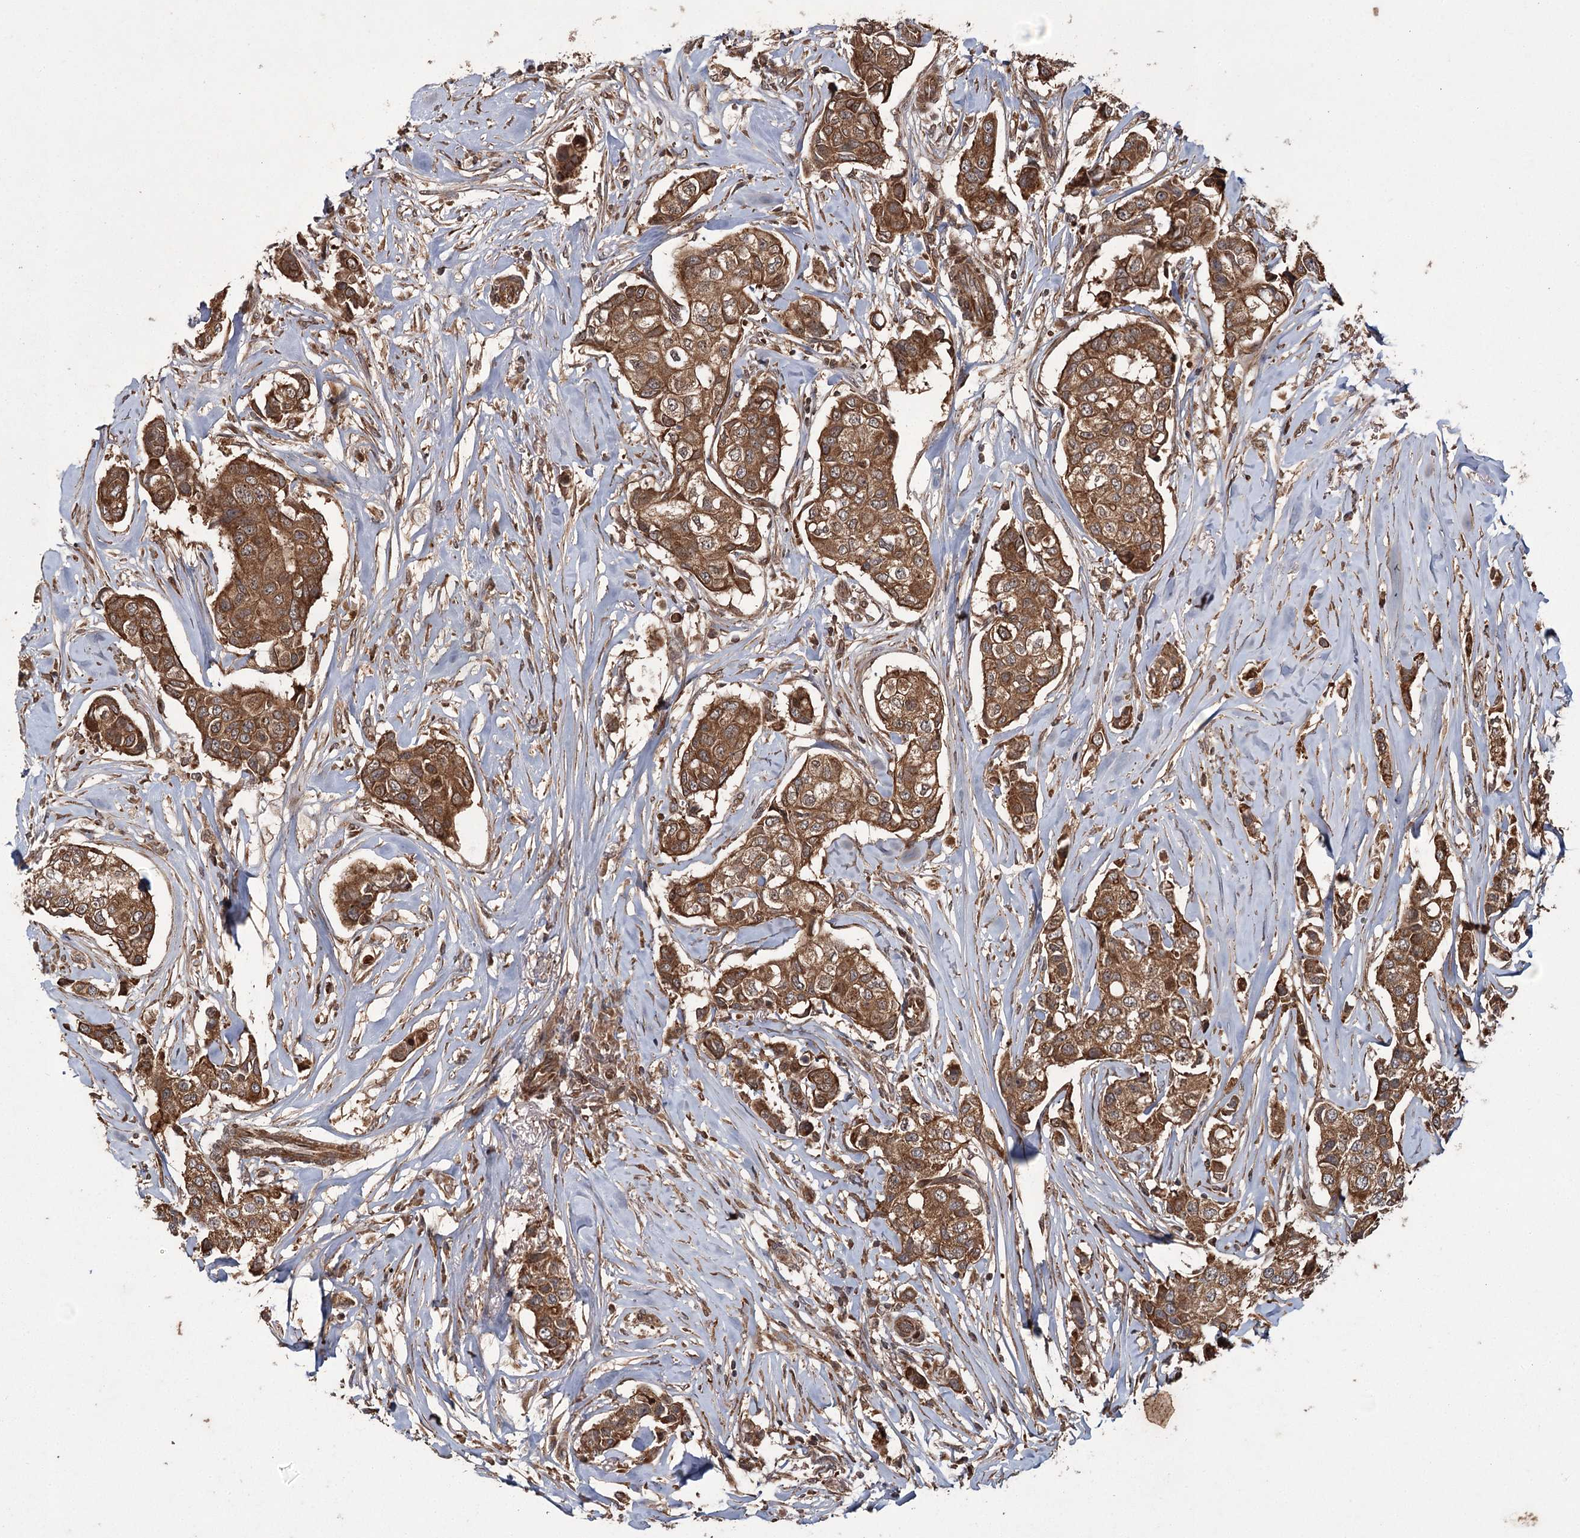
{"staining": {"intensity": "strong", "quantity": ">75%", "location": "cytoplasmic/membranous"}, "tissue": "breast cancer", "cell_type": "Tumor cells", "image_type": "cancer", "snomed": [{"axis": "morphology", "description": "Duct carcinoma"}, {"axis": "topography", "description": "Breast"}], "caption": "A brown stain highlights strong cytoplasmic/membranous positivity of a protein in breast cancer tumor cells. The staining was performed using DAB to visualize the protein expression in brown, while the nuclei were stained in blue with hematoxylin (Magnification: 20x).", "gene": "RPAP3", "patient": {"sex": "female", "age": 80}}